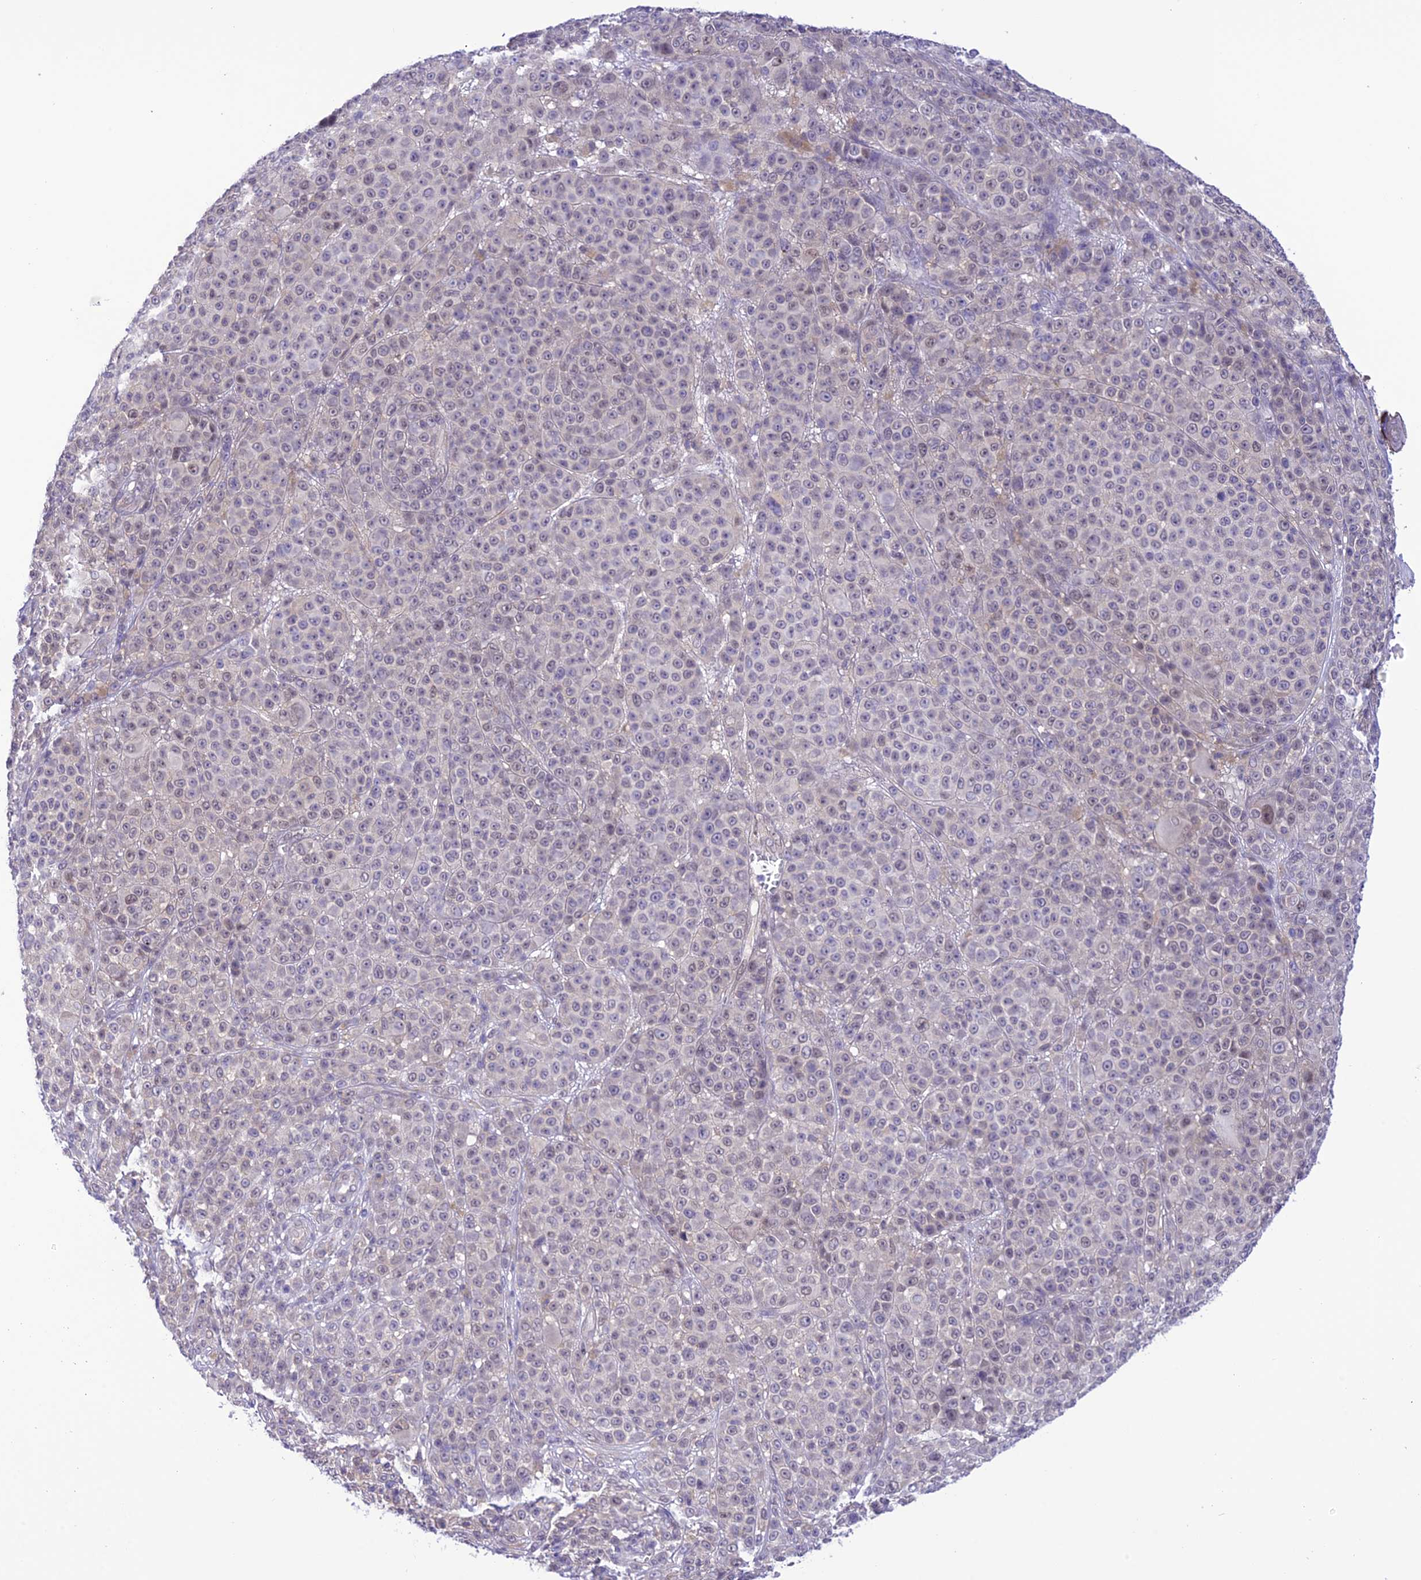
{"staining": {"intensity": "negative", "quantity": "none", "location": "none"}, "tissue": "melanoma", "cell_type": "Tumor cells", "image_type": "cancer", "snomed": [{"axis": "morphology", "description": "Malignant melanoma, NOS"}, {"axis": "topography", "description": "Skin"}], "caption": "Tumor cells are negative for brown protein staining in melanoma.", "gene": "RNF126", "patient": {"sex": "female", "age": 94}}